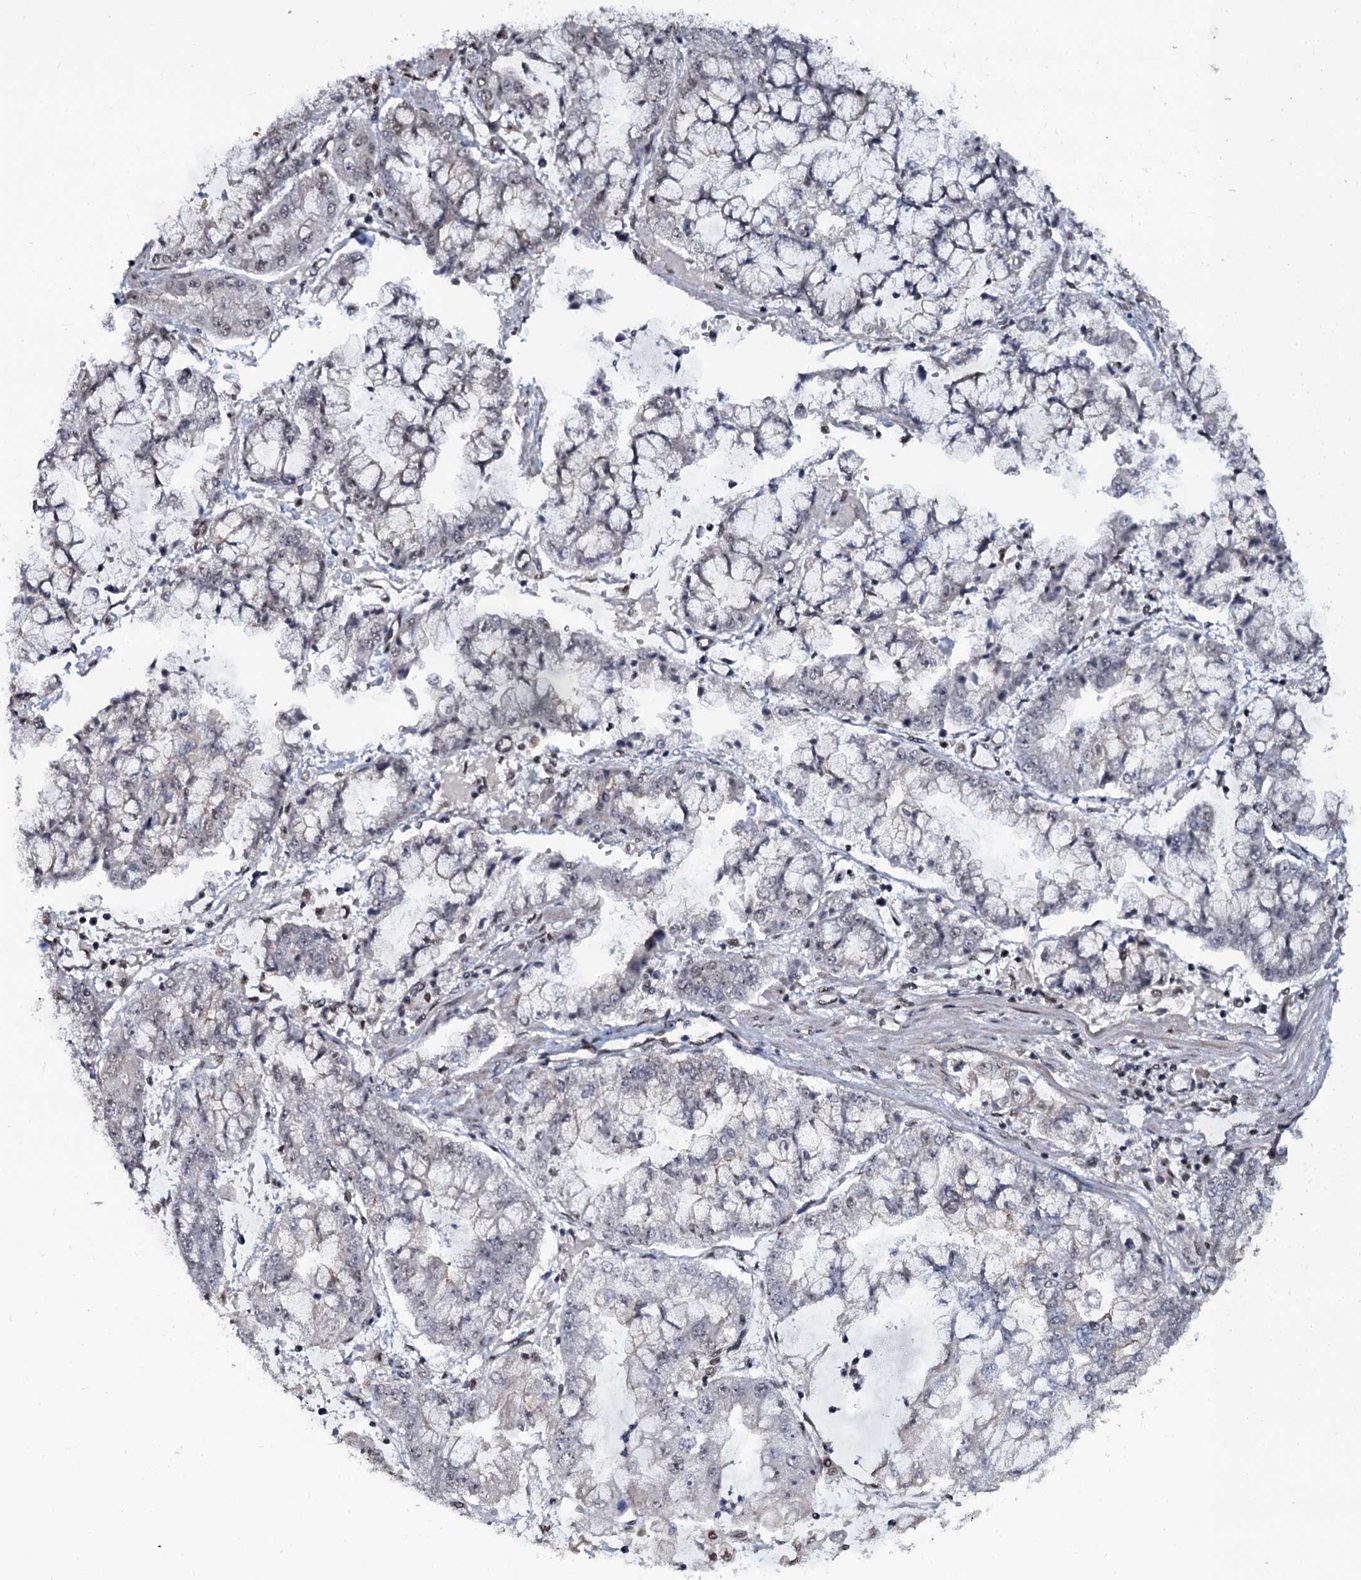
{"staining": {"intensity": "negative", "quantity": "none", "location": "none"}, "tissue": "stomach cancer", "cell_type": "Tumor cells", "image_type": "cancer", "snomed": [{"axis": "morphology", "description": "Adenocarcinoma, NOS"}, {"axis": "topography", "description": "Stomach"}], "caption": "Tumor cells show no significant protein expression in stomach adenocarcinoma. Nuclei are stained in blue.", "gene": "SH2D4B", "patient": {"sex": "male", "age": 76}}